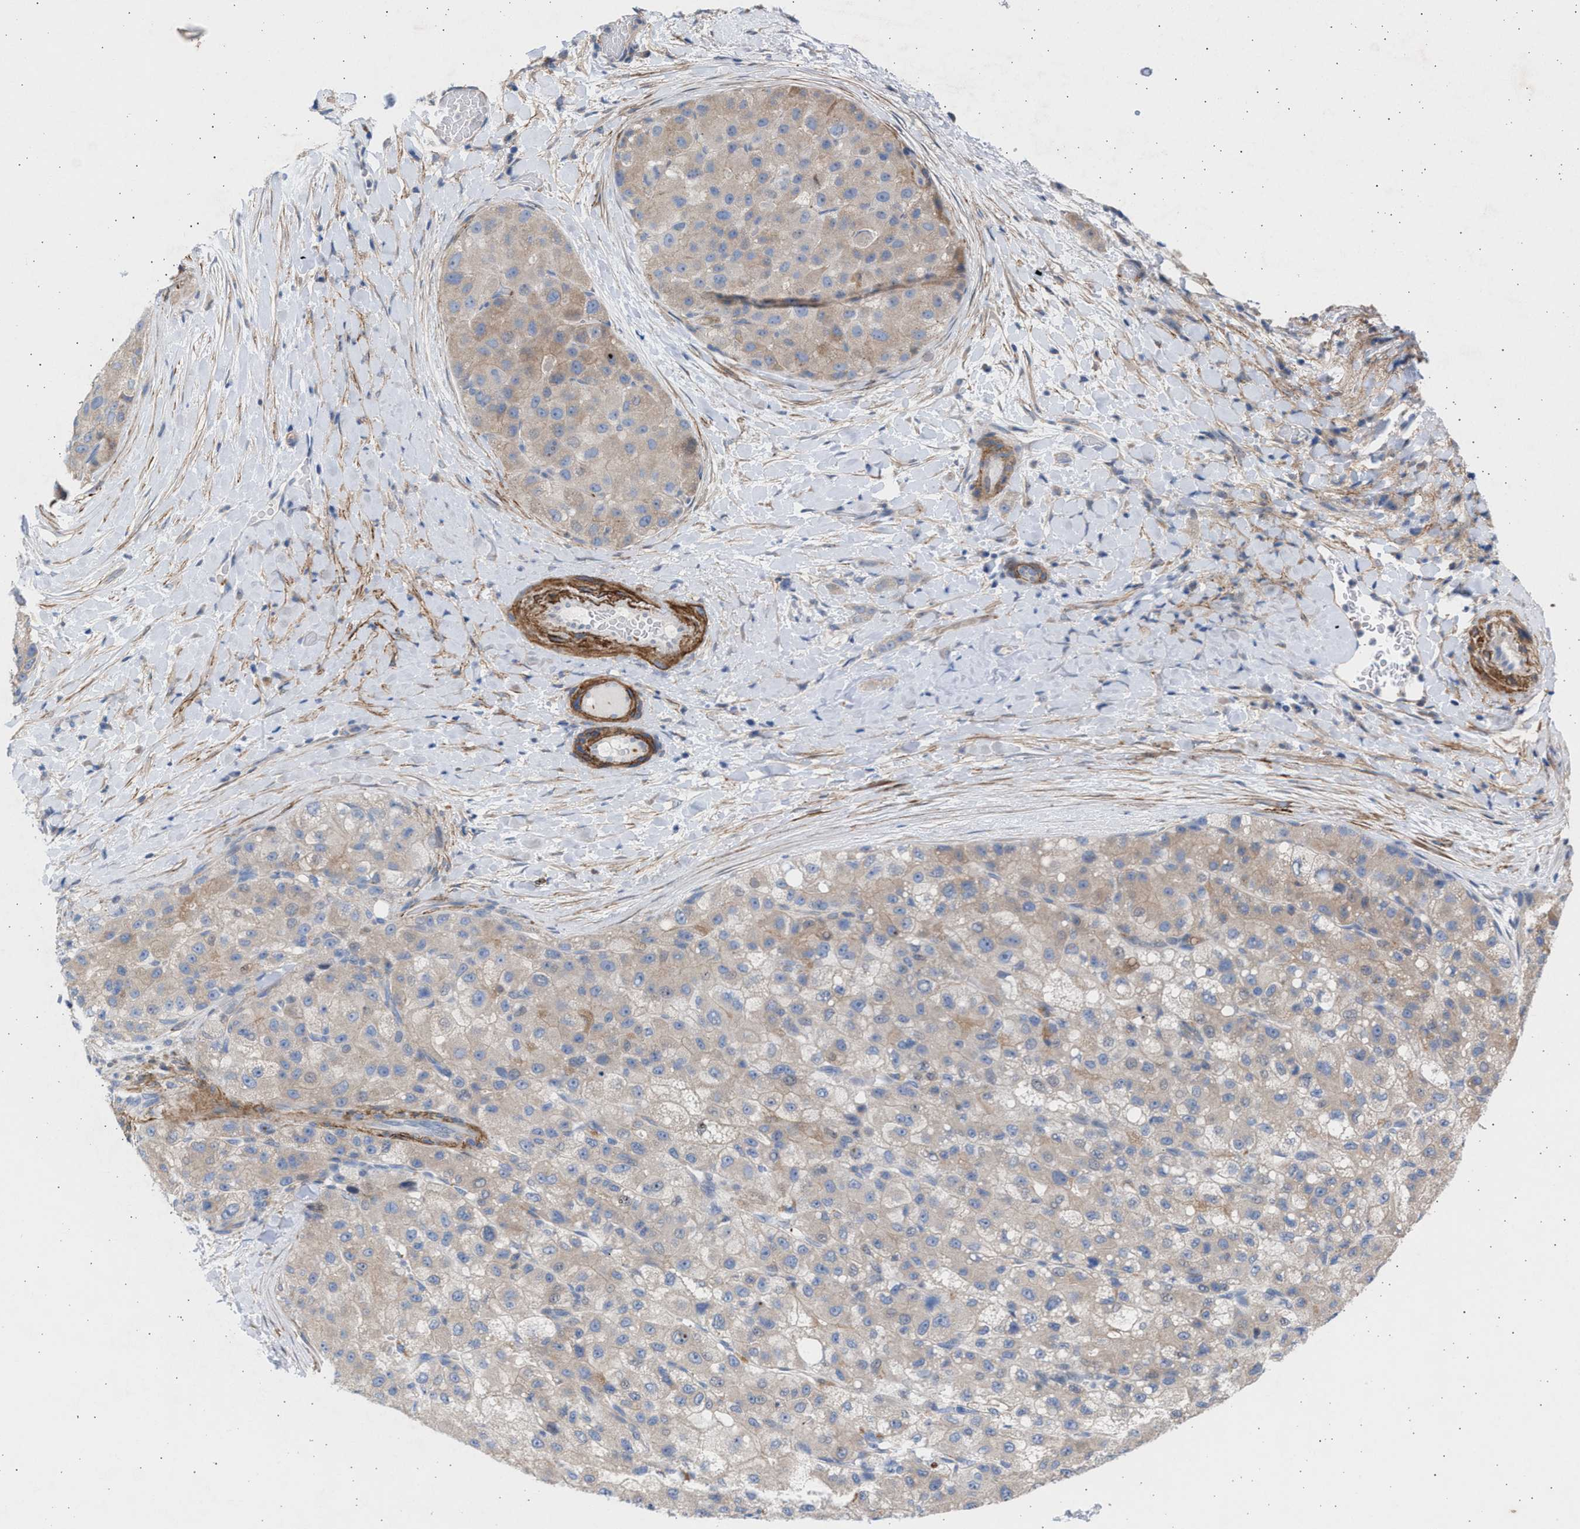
{"staining": {"intensity": "weak", "quantity": "<25%", "location": "cytoplasmic/membranous"}, "tissue": "liver cancer", "cell_type": "Tumor cells", "image_type": "cancer", "snomed": [{"axis": "morphology", "description": "Carcinoma, Hepatocellular, NOS"}, {"axis": "topography", "description": "Liver"}], "caption": "This is an immunohistochemistry histopathology image of hepatocellular carcinoma (liver). There is no expression in tumor cells.", "gene": "NBR1", "patient": {"sex": "male", "age": 80}}